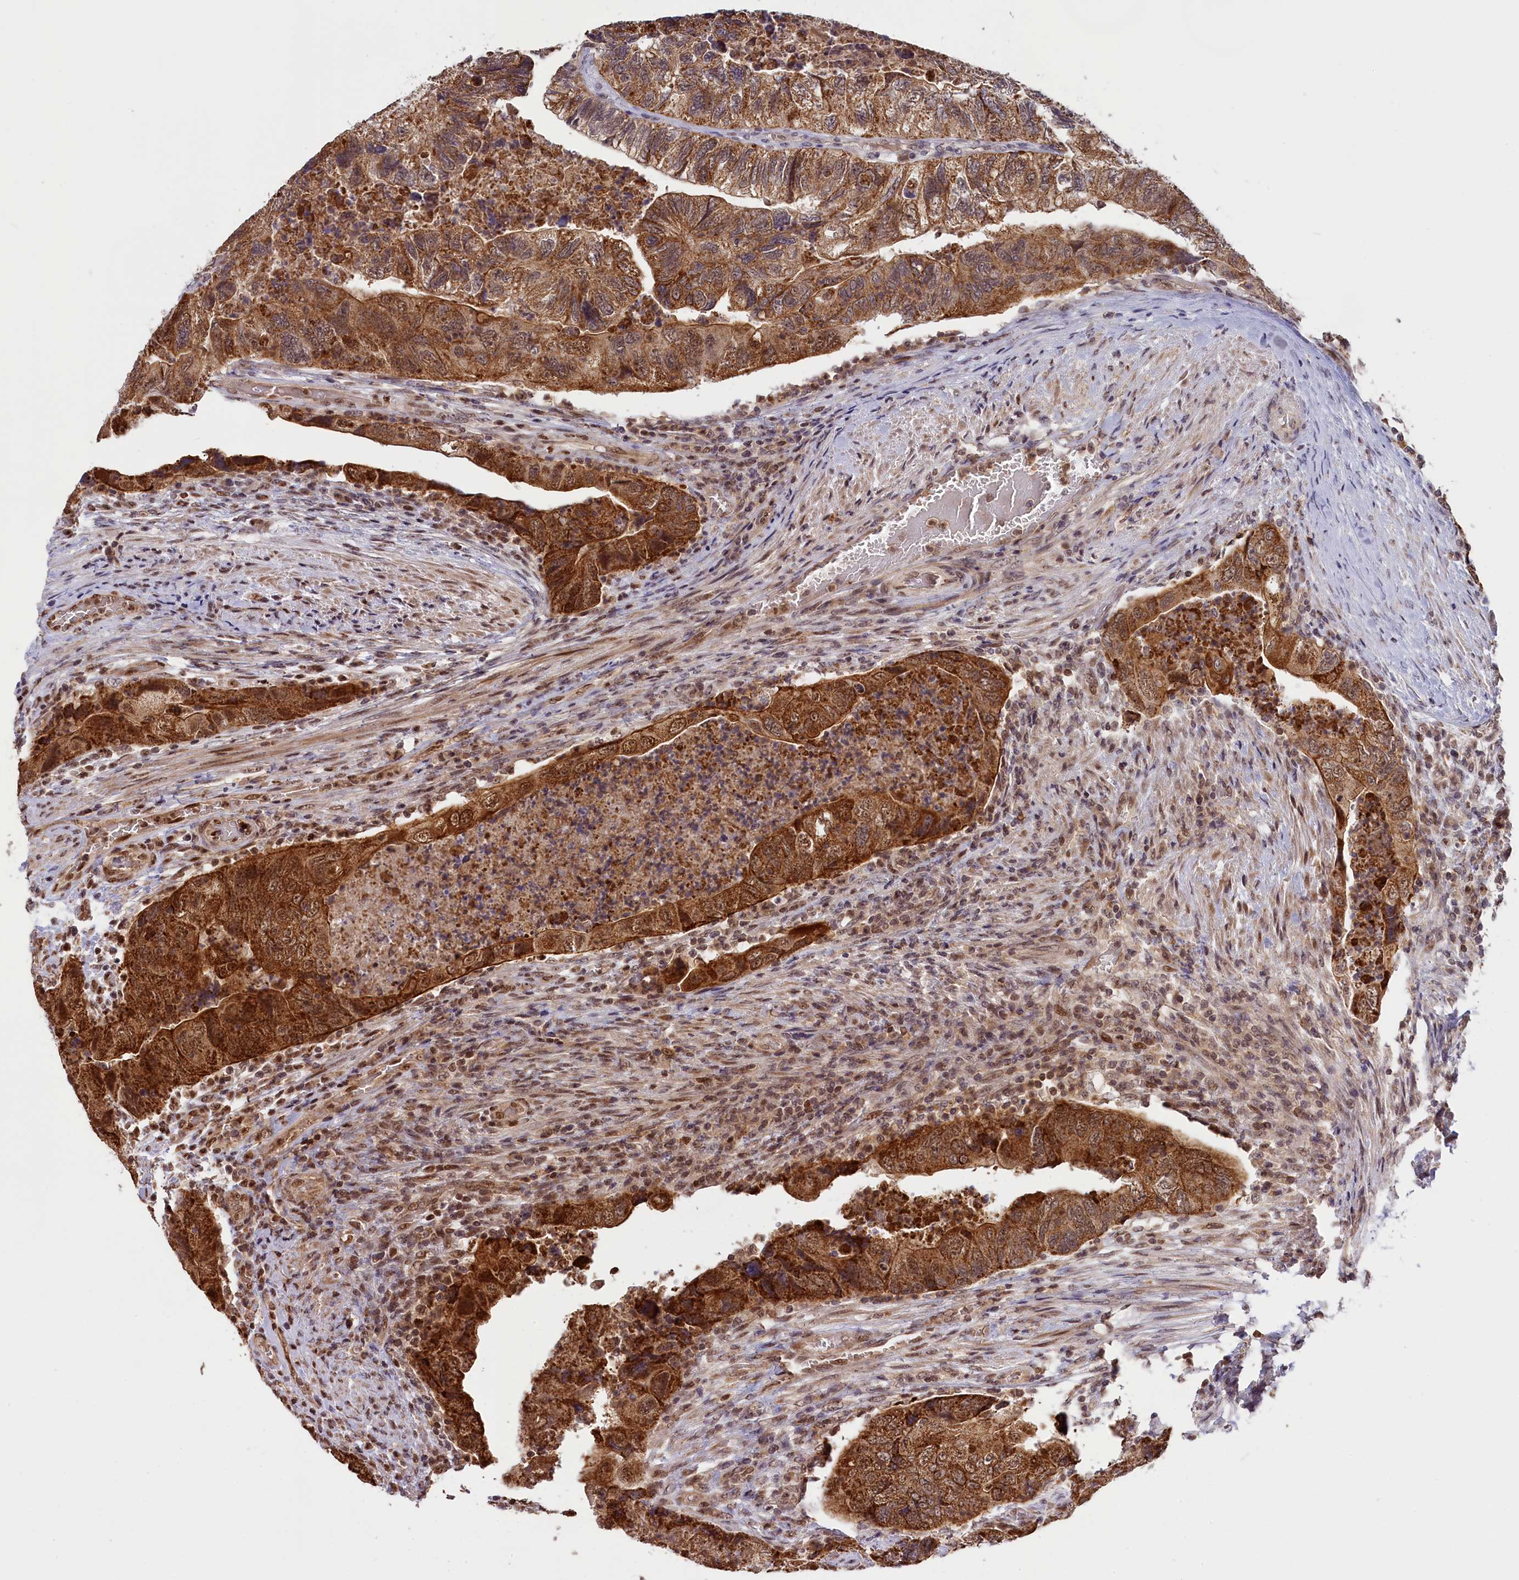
{"staining": {"intensity": "moderate", "quantity": ">75%", "location": "cytoplasmic/membranous,nuclear"}, "tissue": "colorectal cancer", "cell_type": "Tumor cells", "image_type": "cancer", "snomed": [{"axis": "morphology", "description": "Adenocarcinoma, NOS"}, {"axis": "topography", "description": "Rectum"}], "caption": "Protein expression by immunohistochemistry (IHC) reveals moderate cytoplasmic/membranous and nuclear positivity in approximately >75% of tumor cells in adenocarcinoma (colorectal).", "gene": "CARD8", "patient": {"sex": "male", "age": 63}}